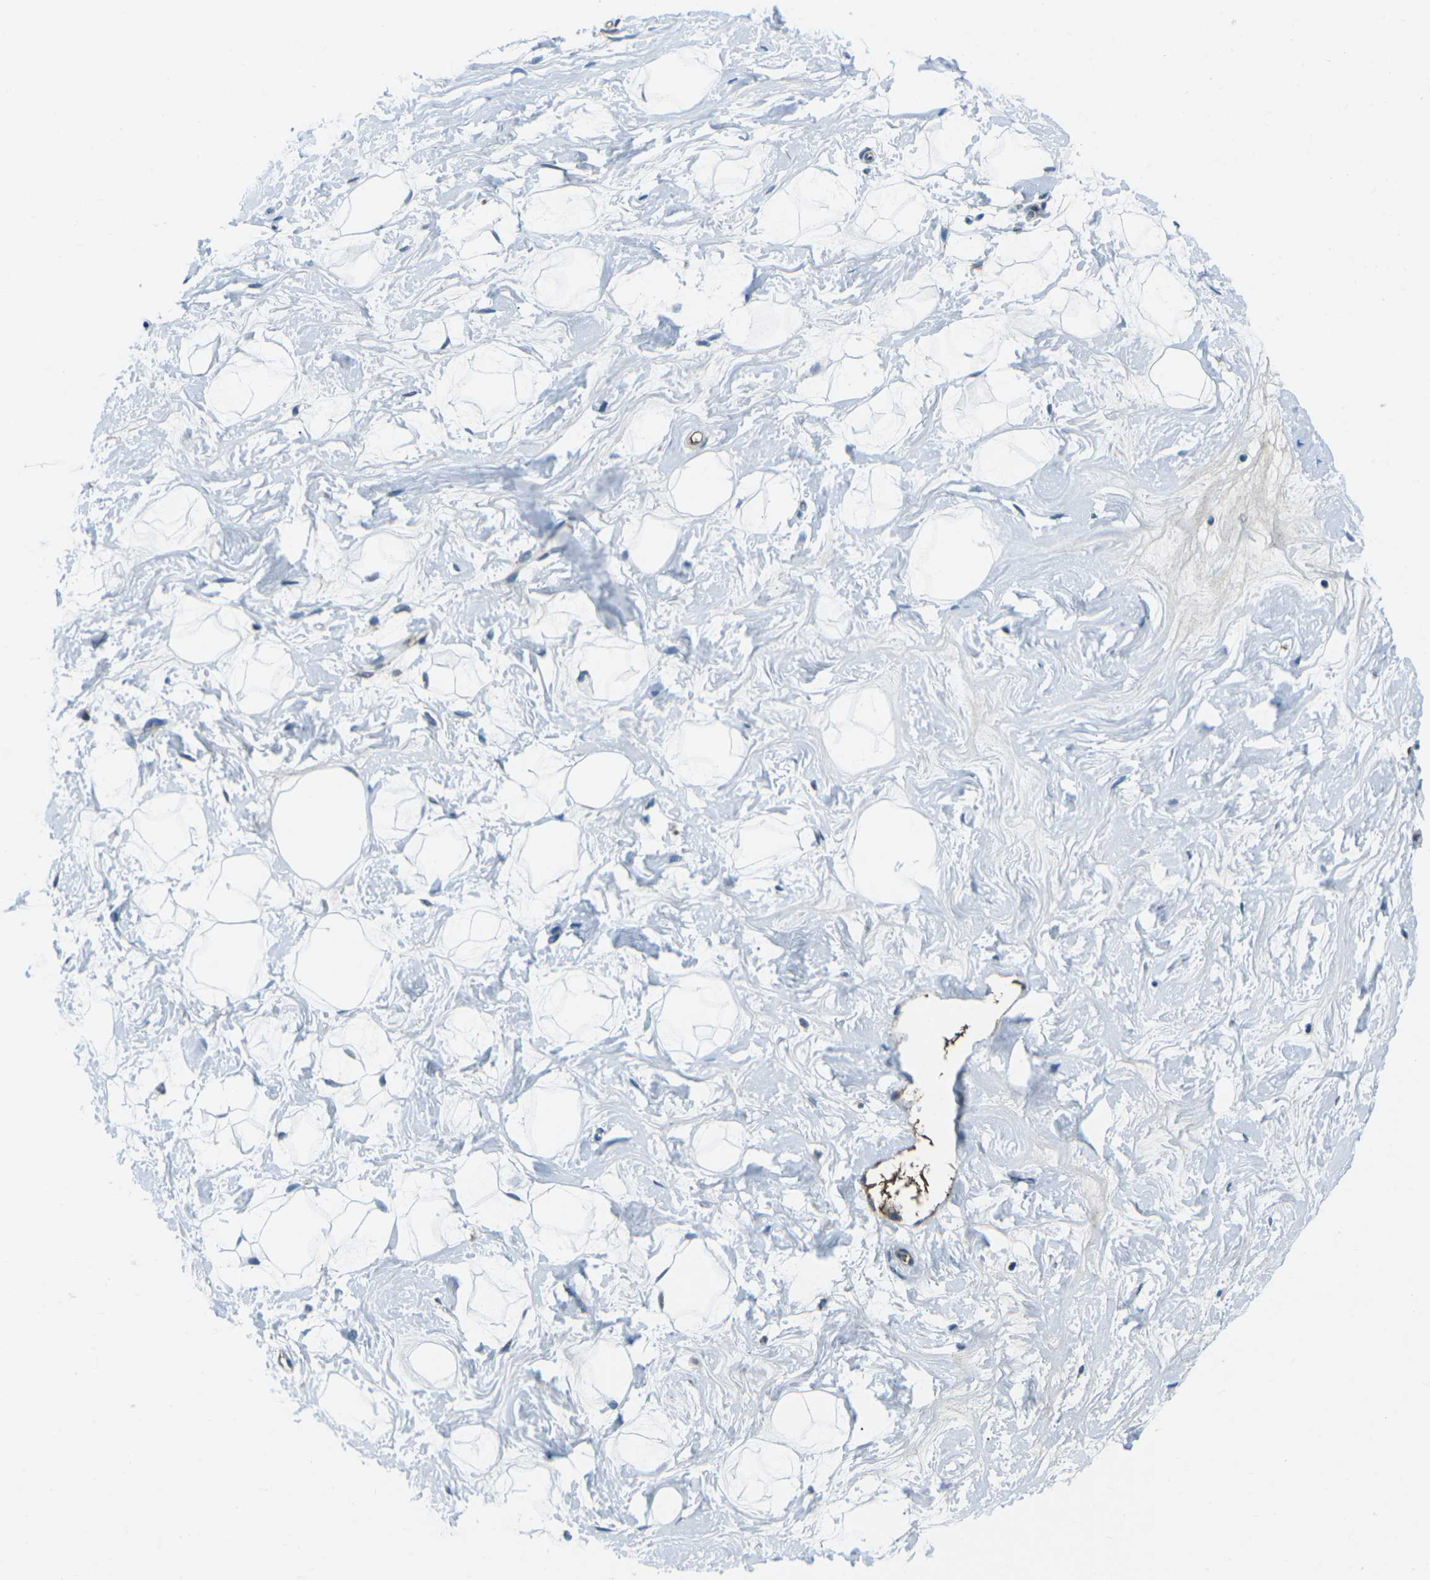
{"staining": {"intensity": "negative", "quantity": "none", "location": "none"}, "tissue": "breast", "cell_type": "Adipocytes", "image_type": "normal", "snomed": [{"axis": "morphology", "description": "Normal tissue, NOS"}, {"axis": "topography", "description": "Breast"}], "caption": "High power microscopy micrograph of an IHC photomicrograph of unremarkable breast, revealing no significant expression in adipocytes.", "gene": "RFESD", "patient": {"sex": "female", "age": 23}}